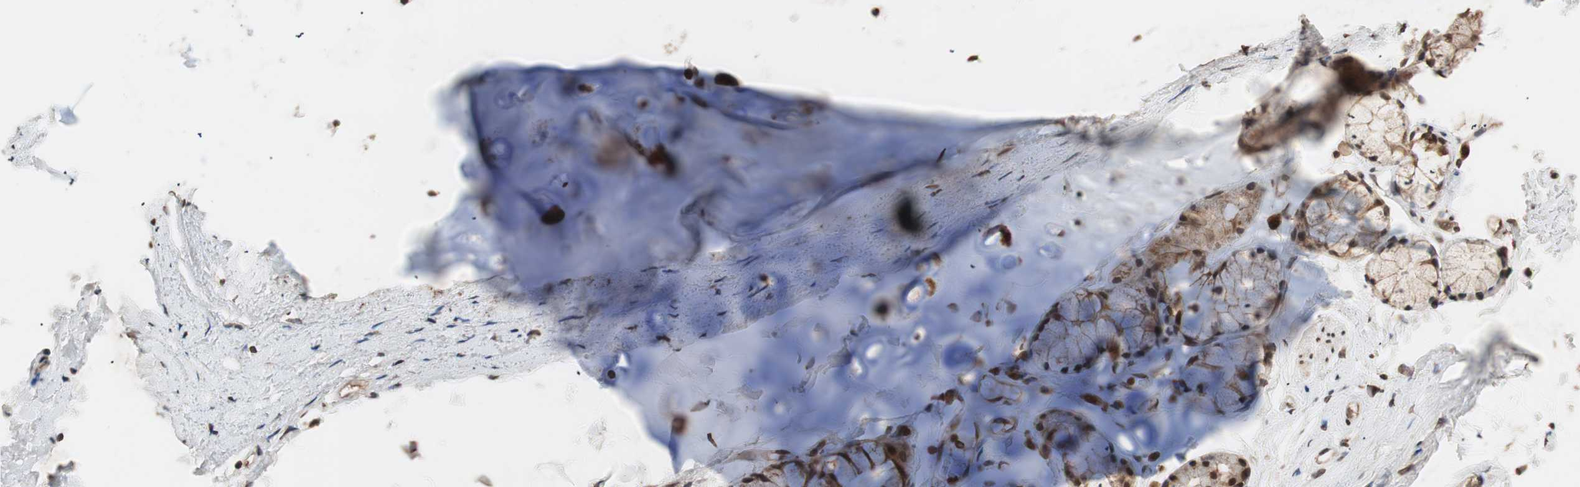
{"staining": {"intensity": "moderate", "quantity": ">75%", "location": "cytoplasmic/membranous,nuclear"}, "tissue": "adipose tissue", "cell_type": "Adipocytes", "image_type": "normal", "snomed": [{"axis": "morphology", "description": "Normal tissue, NOS"}, {"axis": "topography", "description": "Cartilage tissue"}, {"axis": "topography", "description": "Bronchus"}], "caption": "Immunohistochemical staining of normal adipose tissue reveals moderate cytoplasmic/membranous,nuclear protein staining in about >75% of adipocytes. Nuclei are stained in blue.", "gene": "ZFC3H1", "patient": {"sex": "female", "age": 73}}